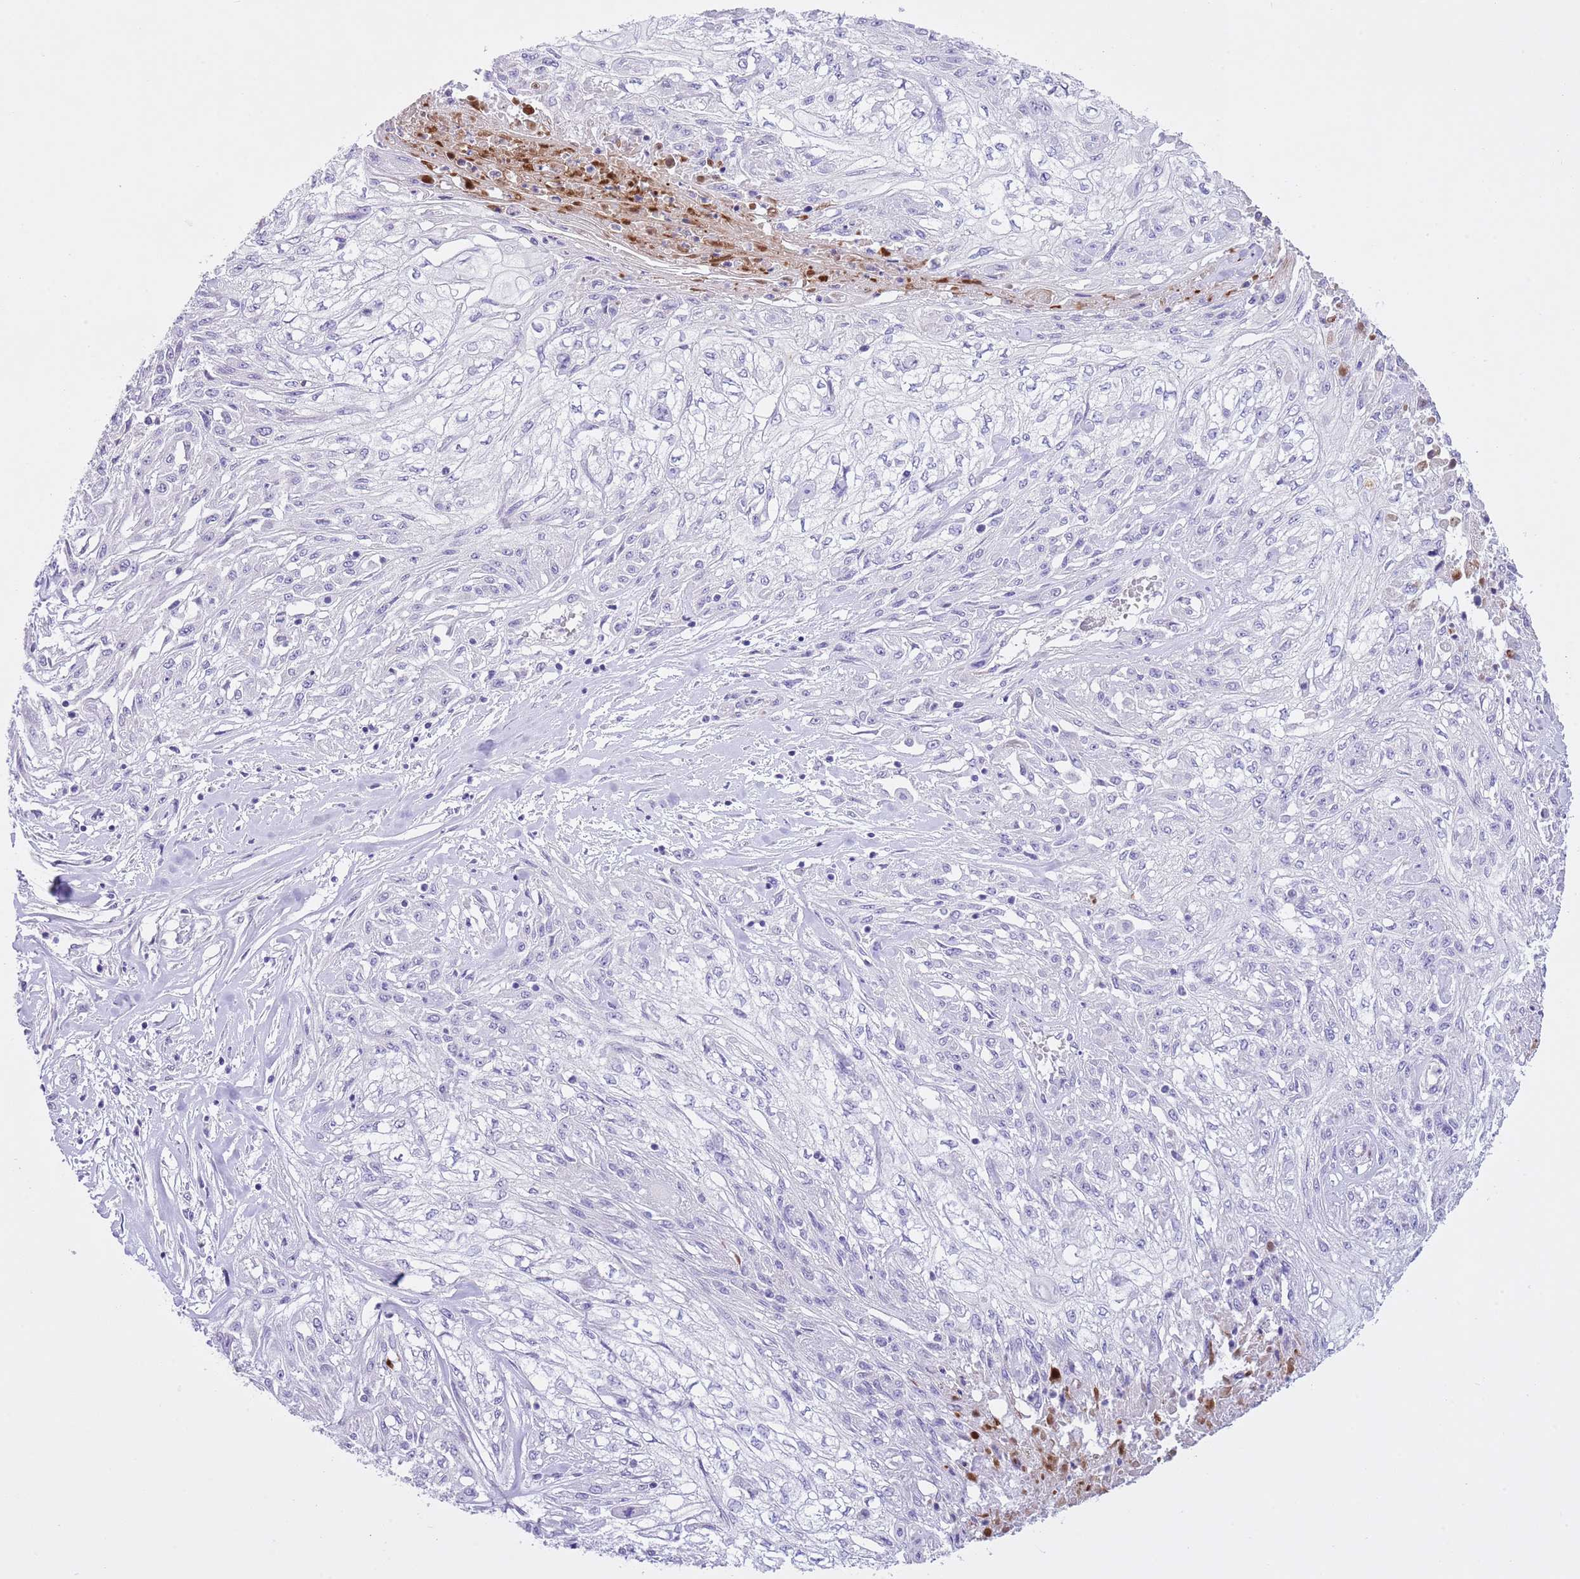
{"staining": {"intensity": "negative", "quantity": "none", "location": "none"}, "tissue": "skin cancer", "cell_type": "Tumor cells", "image_type": "cancer", "snomed": [{"axis": "morphology", "description": "Squamous cell carcinoma, NOS"}, {"axis": "morphology", "description": "Squamous cell carcinoma, metastatic, NOS"}, {"axis": "topography", "description": "Skin"}, {"axis": "topography", "description": "Lymph node"}], "caption": "Image shows no significant protein expression in tumor cells of skin squamous cell carcinoma.", "gene": "CLEC2A", "patient": {"sex": "male", "age": 75}}